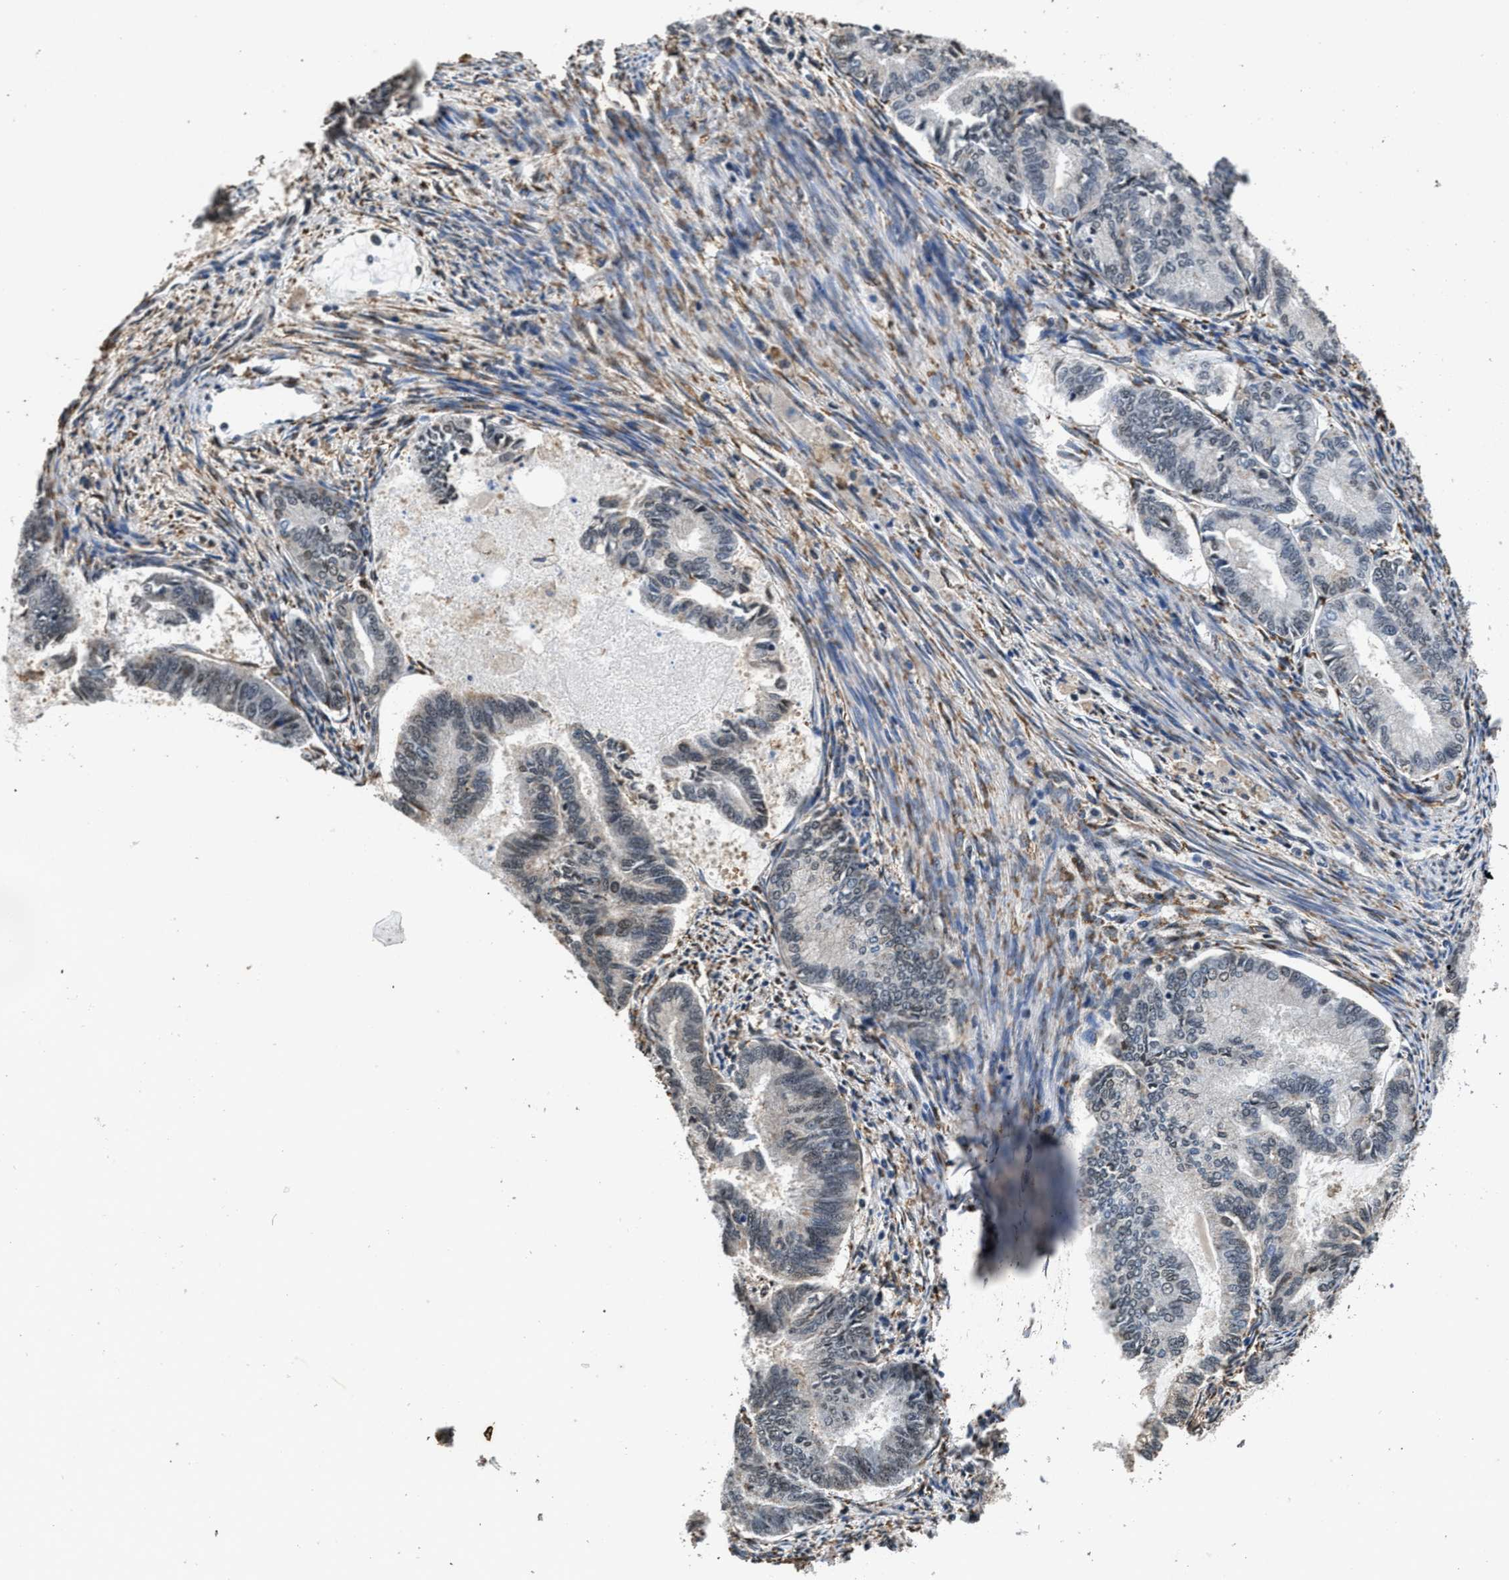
{"staining": {"intensity": "moderate", "quantity": "<25%", "location": "nuclear"}, "tissue": "endometrial cancer", "cell_type": "Tumor cells", "image_type": "cancer", "snomed": [{"axis": "morphology", "description": "Adenocarcinoma, NOS"}, {"axis": "topography", "description": "Endometrium"}], "caption": "Moderate nuclear expression is identified in about <25% of tumor cells in adenocarcinoma (endometrial). Using DAB (3,3'-diaminobenzidine) (brown) and hematoxylin (blue) stains, captured at high magnification using brightfield microscopy.", "gene": "HNRNPH2", "patient": {"sex": "female", "age": 86}}